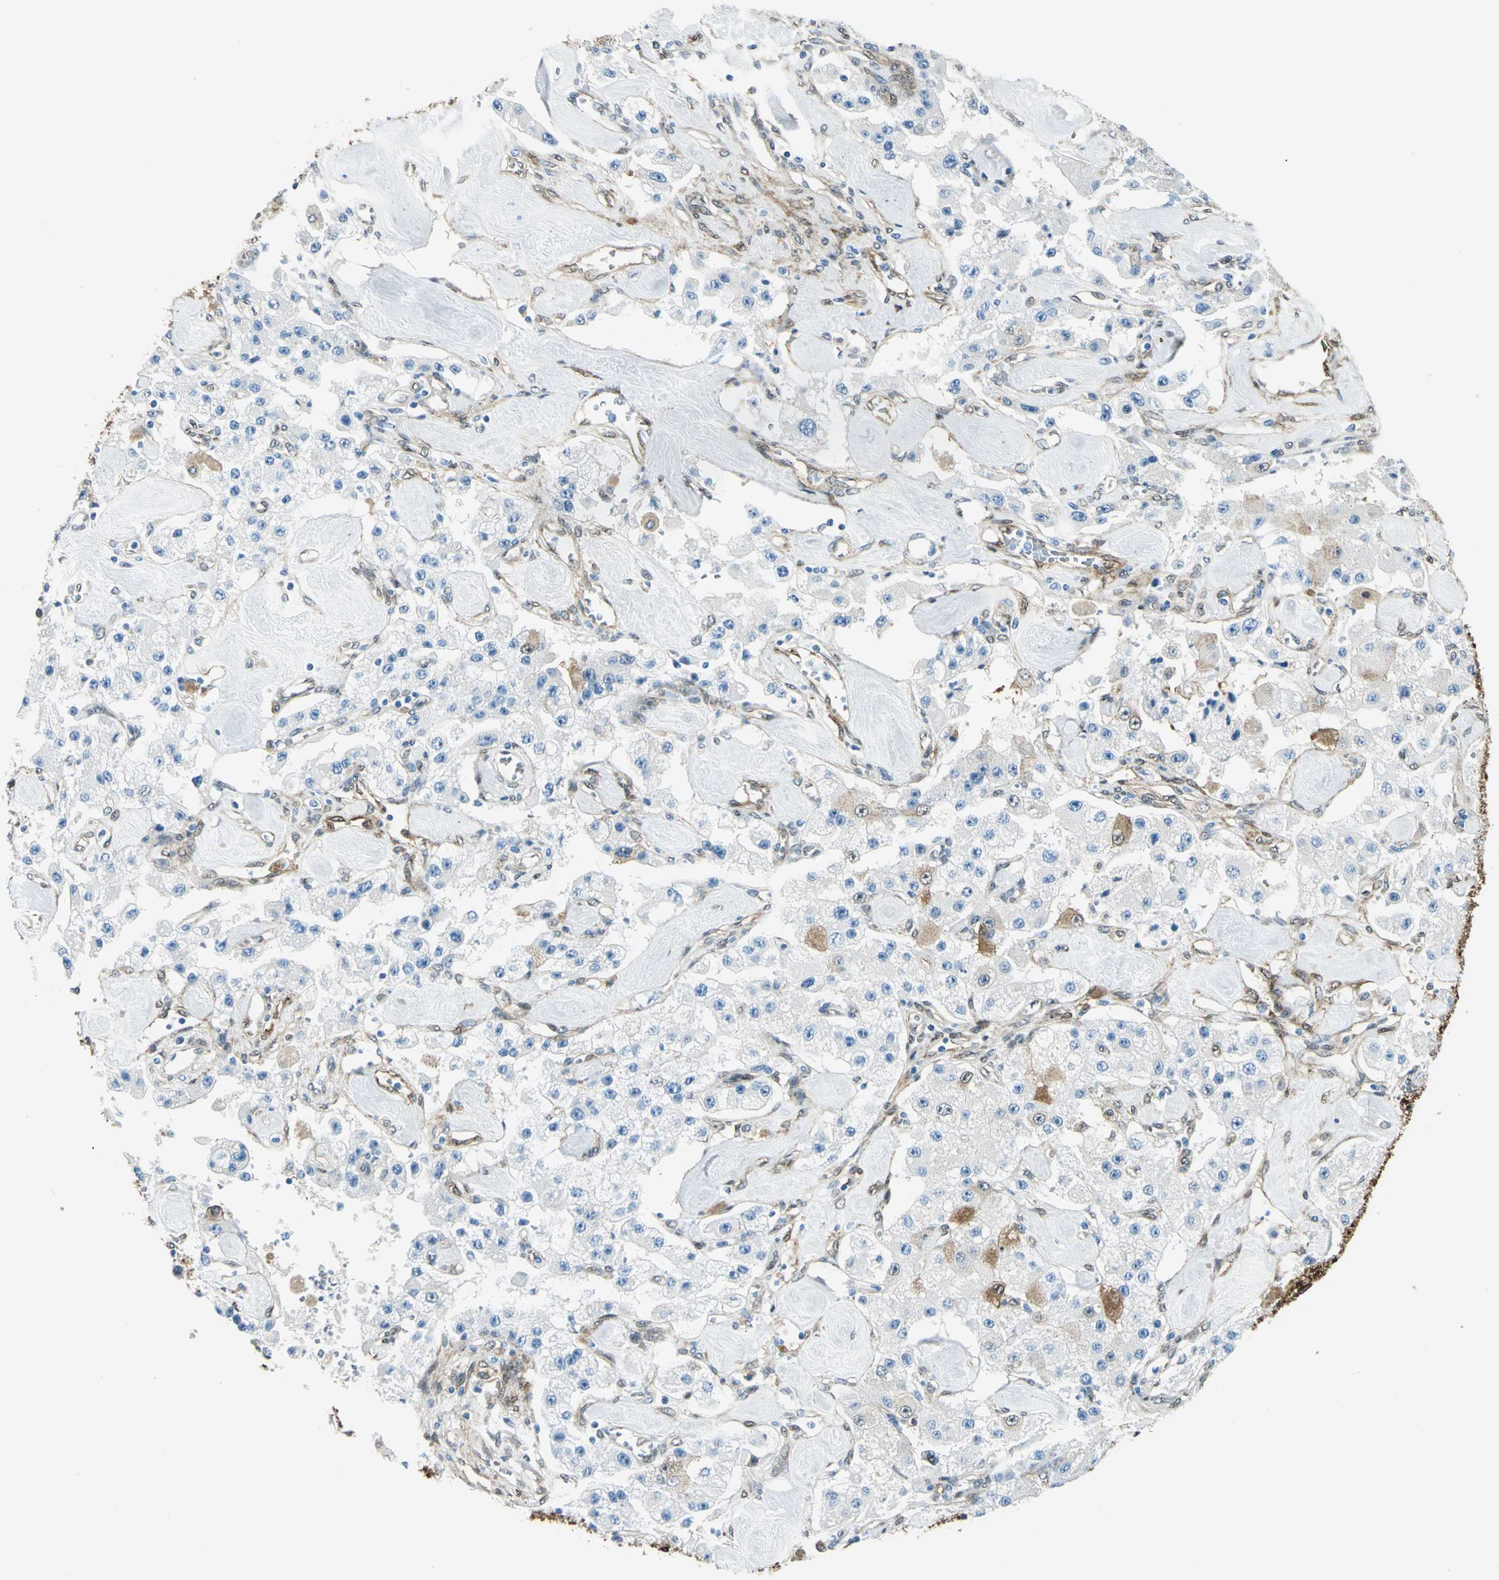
{"staining": {"intensity": "negative", "quantity": "none", "location": "none"}, "tissue": "carcinoid", "cell_type": "Tumor cells", "image_type": "cancer", "snomed": [{"axis": "morphology", "description": "Carcinoid, malignant, NOS"}, {"axis": "topography", "description": "Pancreas"}], "caption": "Immunohistochemistry (IHC) of human malignant carcinoid demonstrates no staining in tumor cells.", "gene": "HSPB1", "patient": {"sex": "male", "age": 41}}